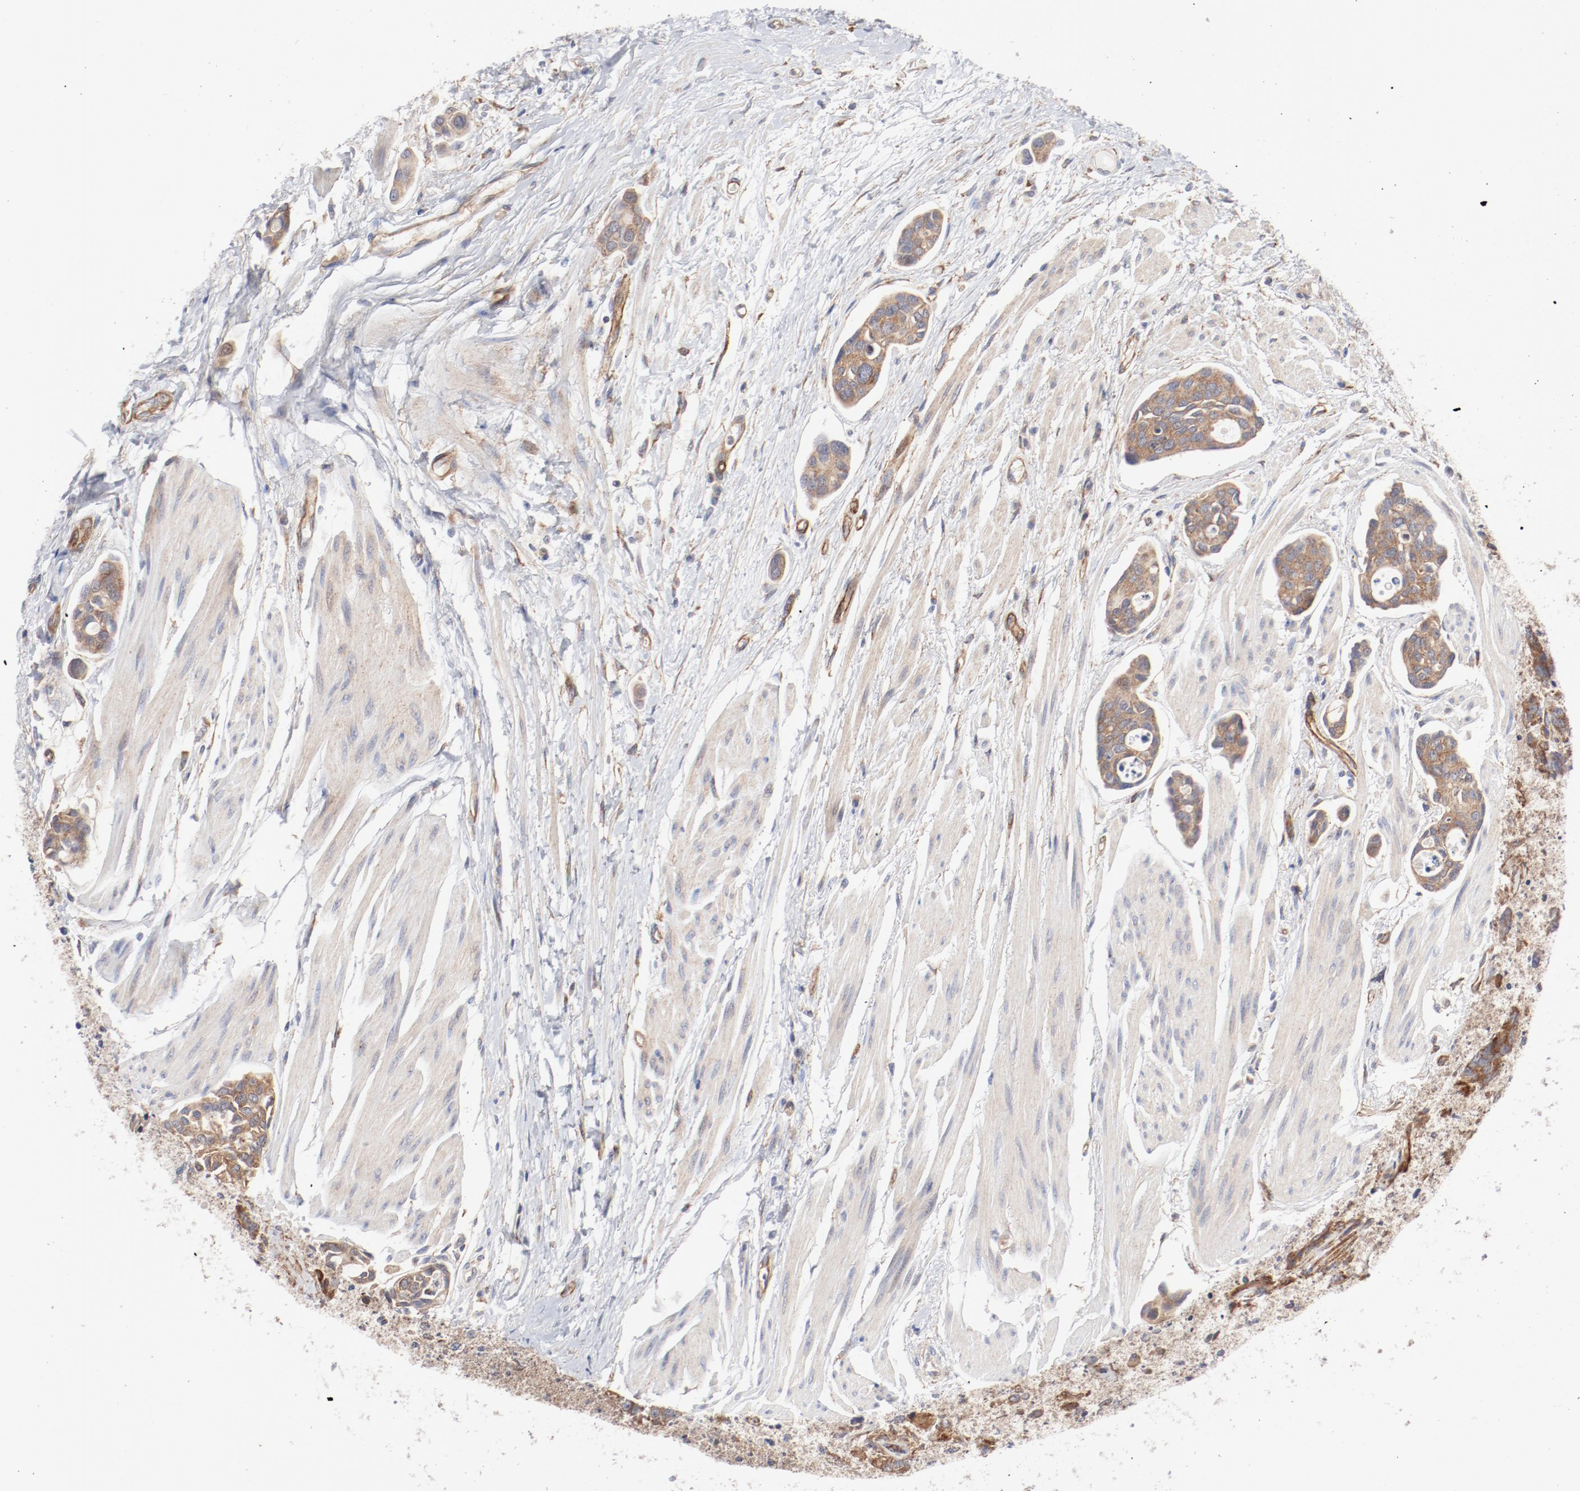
{"staining": {"intensity": "moderate", "quantity": ">75%", "location": "cytoplasmic/membranous"}, "tissue": "urothelial cancer", "cell_type": "Tumor cells", "image_type": "cancer", "snomed": [{"axis": "morphology", "description": "Urothelial carcinoma, High grade"}, {"axis": "topography", "description": "Urinary bladder"}], "caption": "The image demonstrates a brown stain indicating the presence of a protein in the cytoplasmic/membranous of tumor cells in urothelial cancer.", "gene": "AP2A1", "patient": {"sex": "male", "age": 78}}